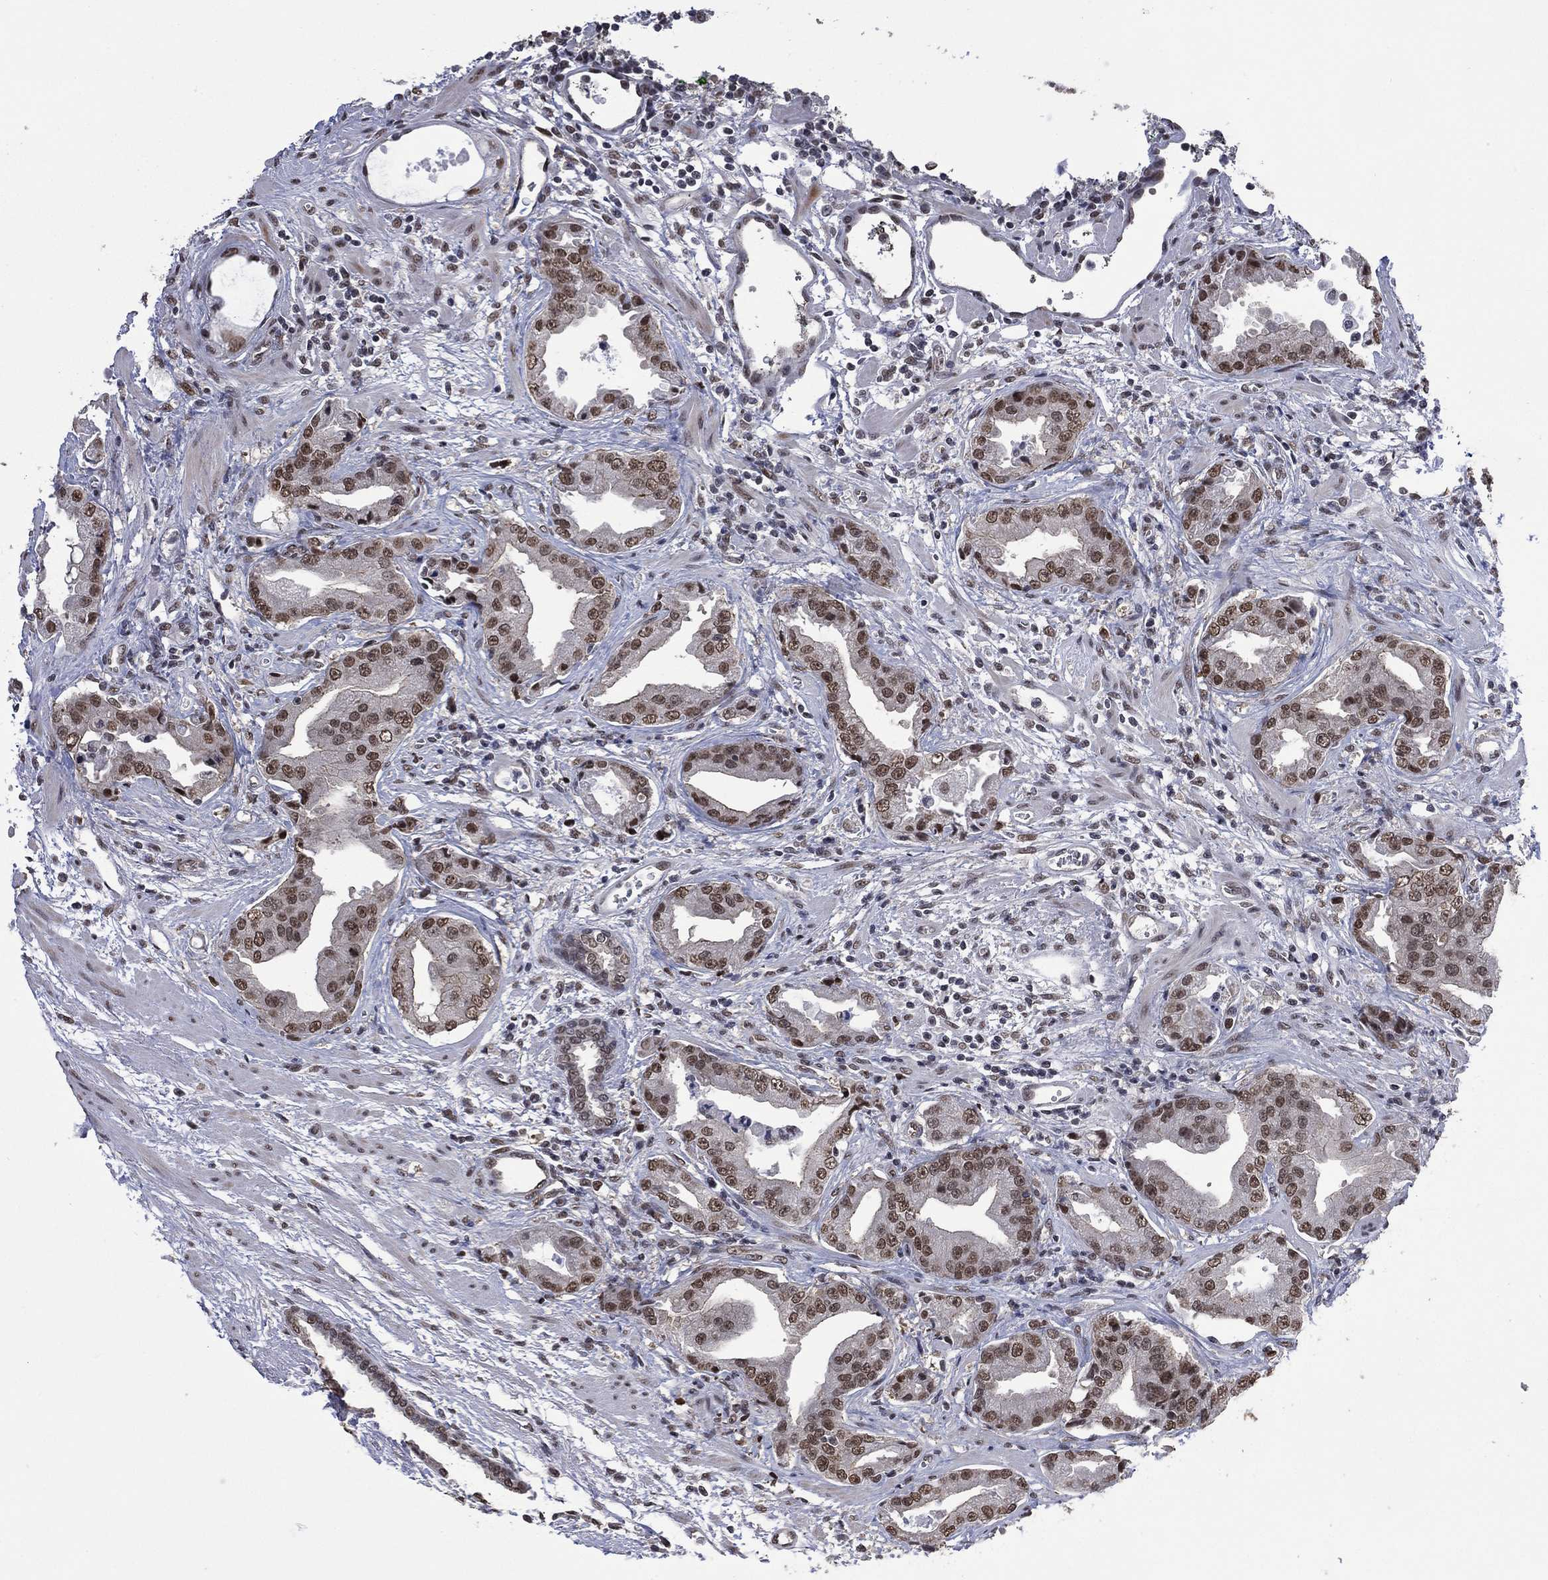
{"staining": {"intensity": "weak", "quantity": ">75%", "location": "nuclear"}, "tissue": "prostate cancer", "cell_type": "Tumor cells", "image_type": "cancer", "snomed": [{"axis": "morphology", "description": "Adenocarcinoma, Low grade"}, {"axis": "topography", "description": "Prostate"}], "caption": "Immunohistochemistry of human prostate cancer demonstrates low levels of weak nuclear expression in about >75% of tumor cells.", "gene": "EHMT1", "patient": {"sex": "male", "age": 62}}